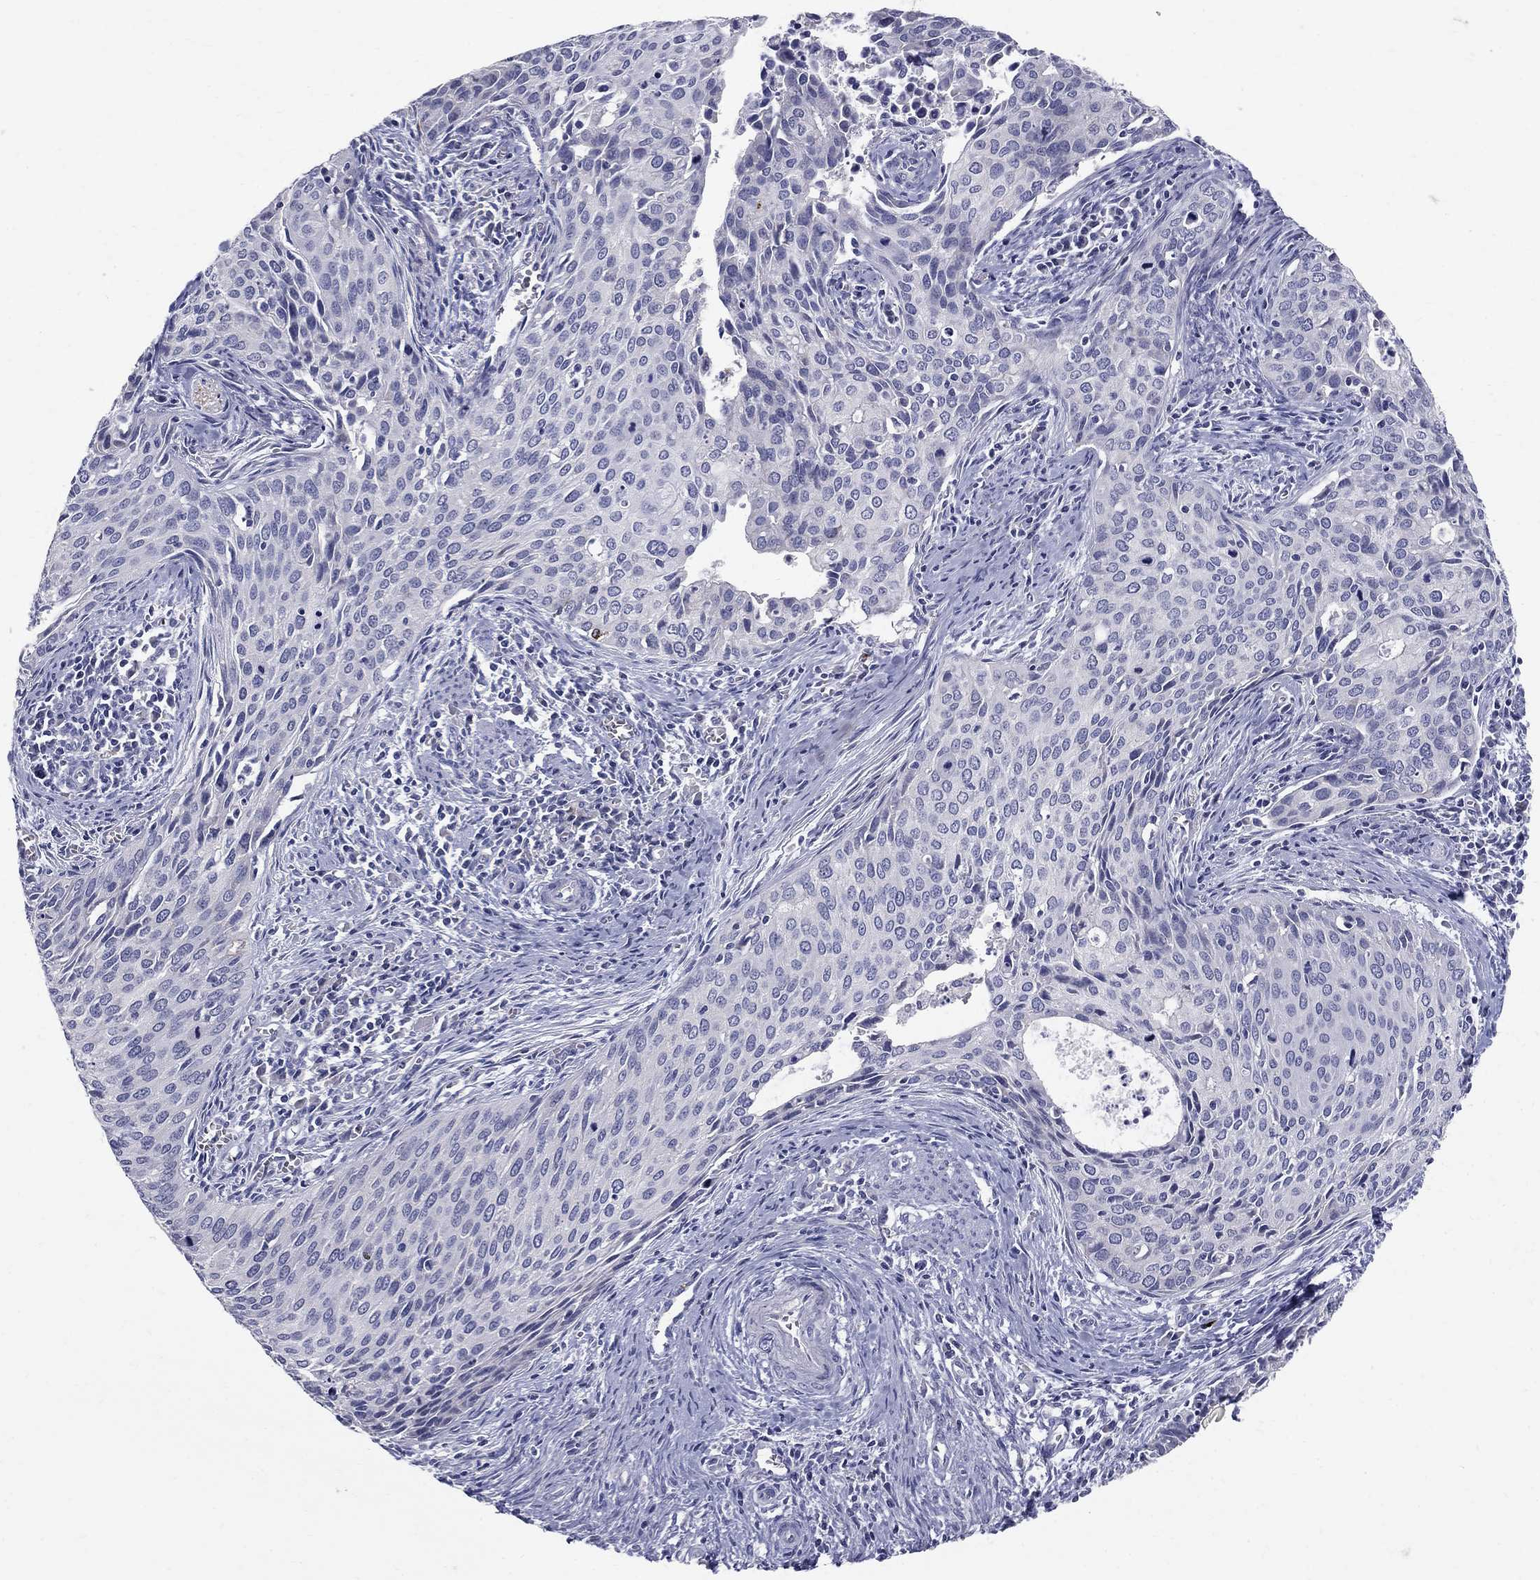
{"staining": {"intensity": "negative", "quantity": "none", "location": "none"}, "tissue": "cervical cancer", "cell_type": "Tumor cells", "image_type": "cancer", "snomed": [{"axis": "morphology", "description": "Squamous cell carcinoma, NOS"}, {"axis": "topography", "description": "Cervix"}], "caption": "Tumor cells show no significant protein staining in squamous cell carcinoma (cervical). Nuclei are stained in blue.", "gene": "TP53TG5", "patient": {"sex": "female", "age": 29}}